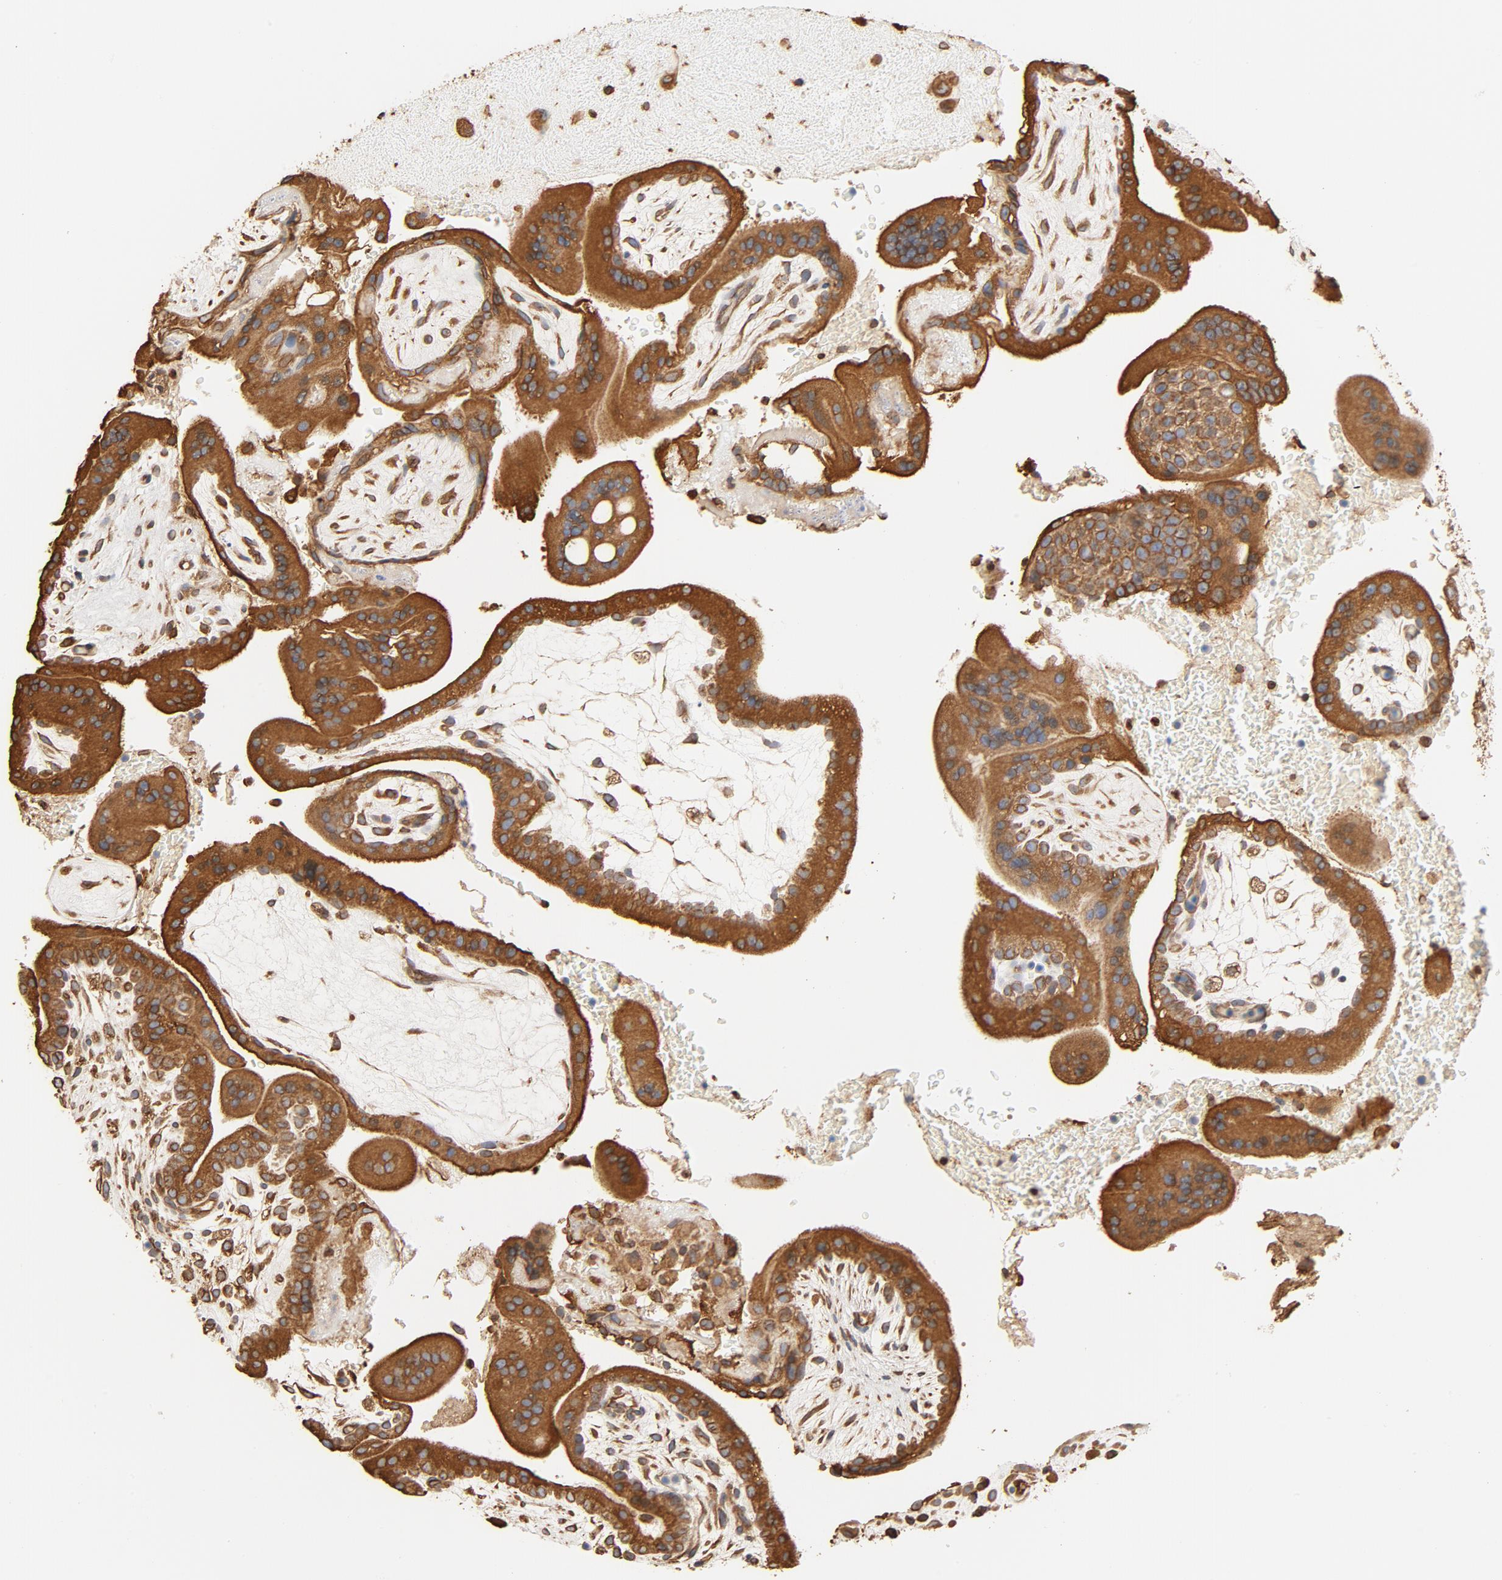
{"staining": {"intensity": "moderate", "quantity": ">75%", "location": "cytoplasmic/membranous"}, "tissue": "placenta", "cell_type": "Decidual cells", "image_type": "normal", "snomed": [{"axis": "morphology", "description": "Normal tissue, NOS"}, {"axis": "topography", "description": "Placenta"}], "caption": "A histopathology image of human placenta stained for a protein shows moderate cytoplasmic/membranous brown staining in decidual cells. (Stains: DAB in brown, nuclei in blue, Microscopy: brightfield microscopy at high magnification).", "gene": "BCAP31", "patient": {"sex": "female", "age": 35}}